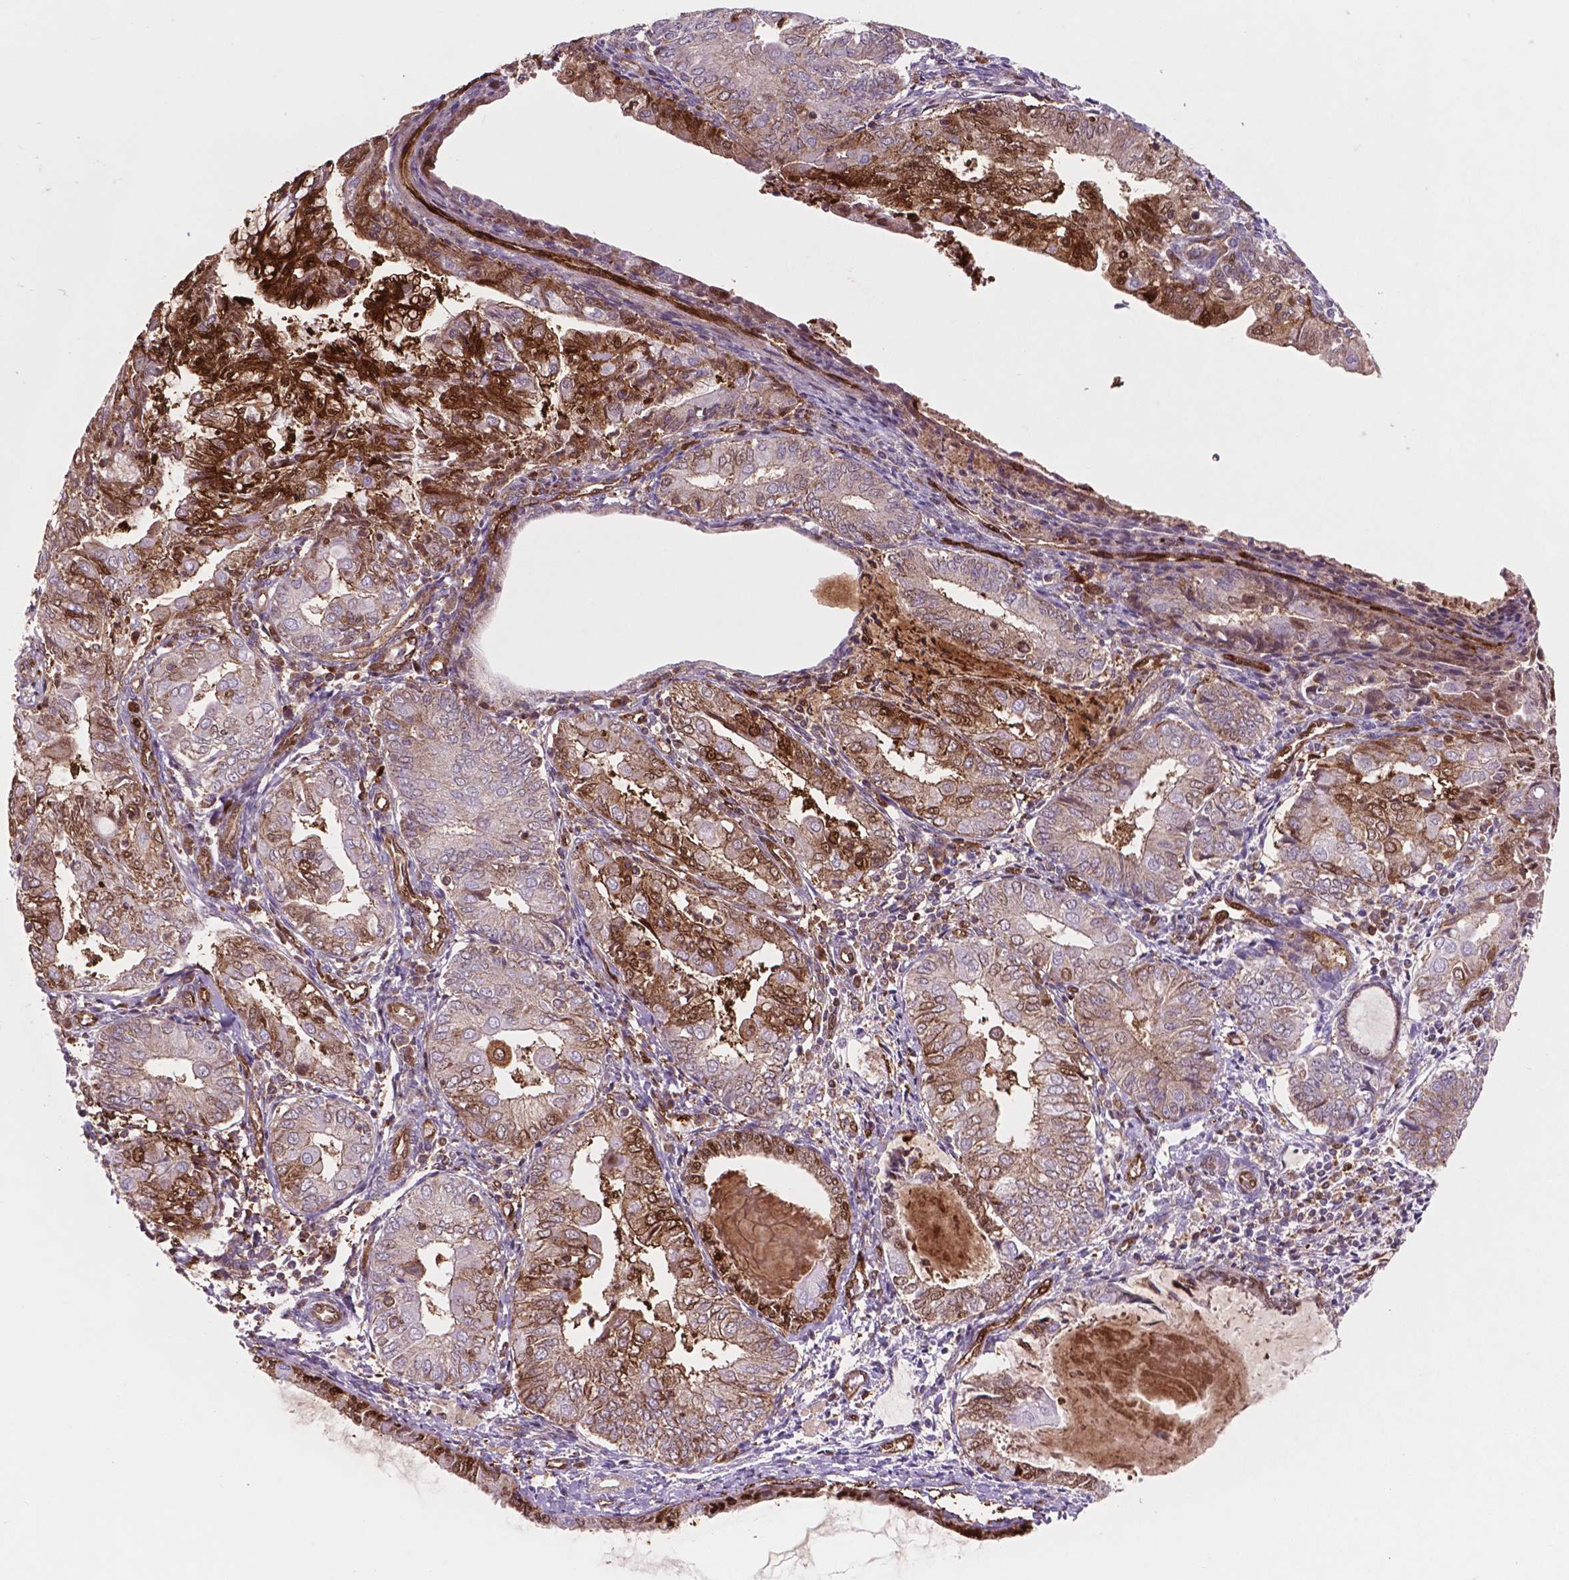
{"staining": {"intensity": "strong", "quantity": "<25%", "location": "cytoplasmic/membranous"}, "tissue": "endometrial cancer", "cell_type": "Tumor cells", "image_type": "cancer", "snomed": [{"axis": "morphology", "description": "Adenocarcinoma, NOS"}, {"axis": "topography", "description": "Endometrium"}], "caption": "Adenocarcinoma (endometrial) was stained to show a protein in brown. There is medium levels of strong cytoplasmic/membranous expression in approximately <25% of tumor cells. (DAB IHC, brown staining for protein, blue staining for nuclei).", "gene": "LDHA", "patient": {"sex": "female", "age": 68}}